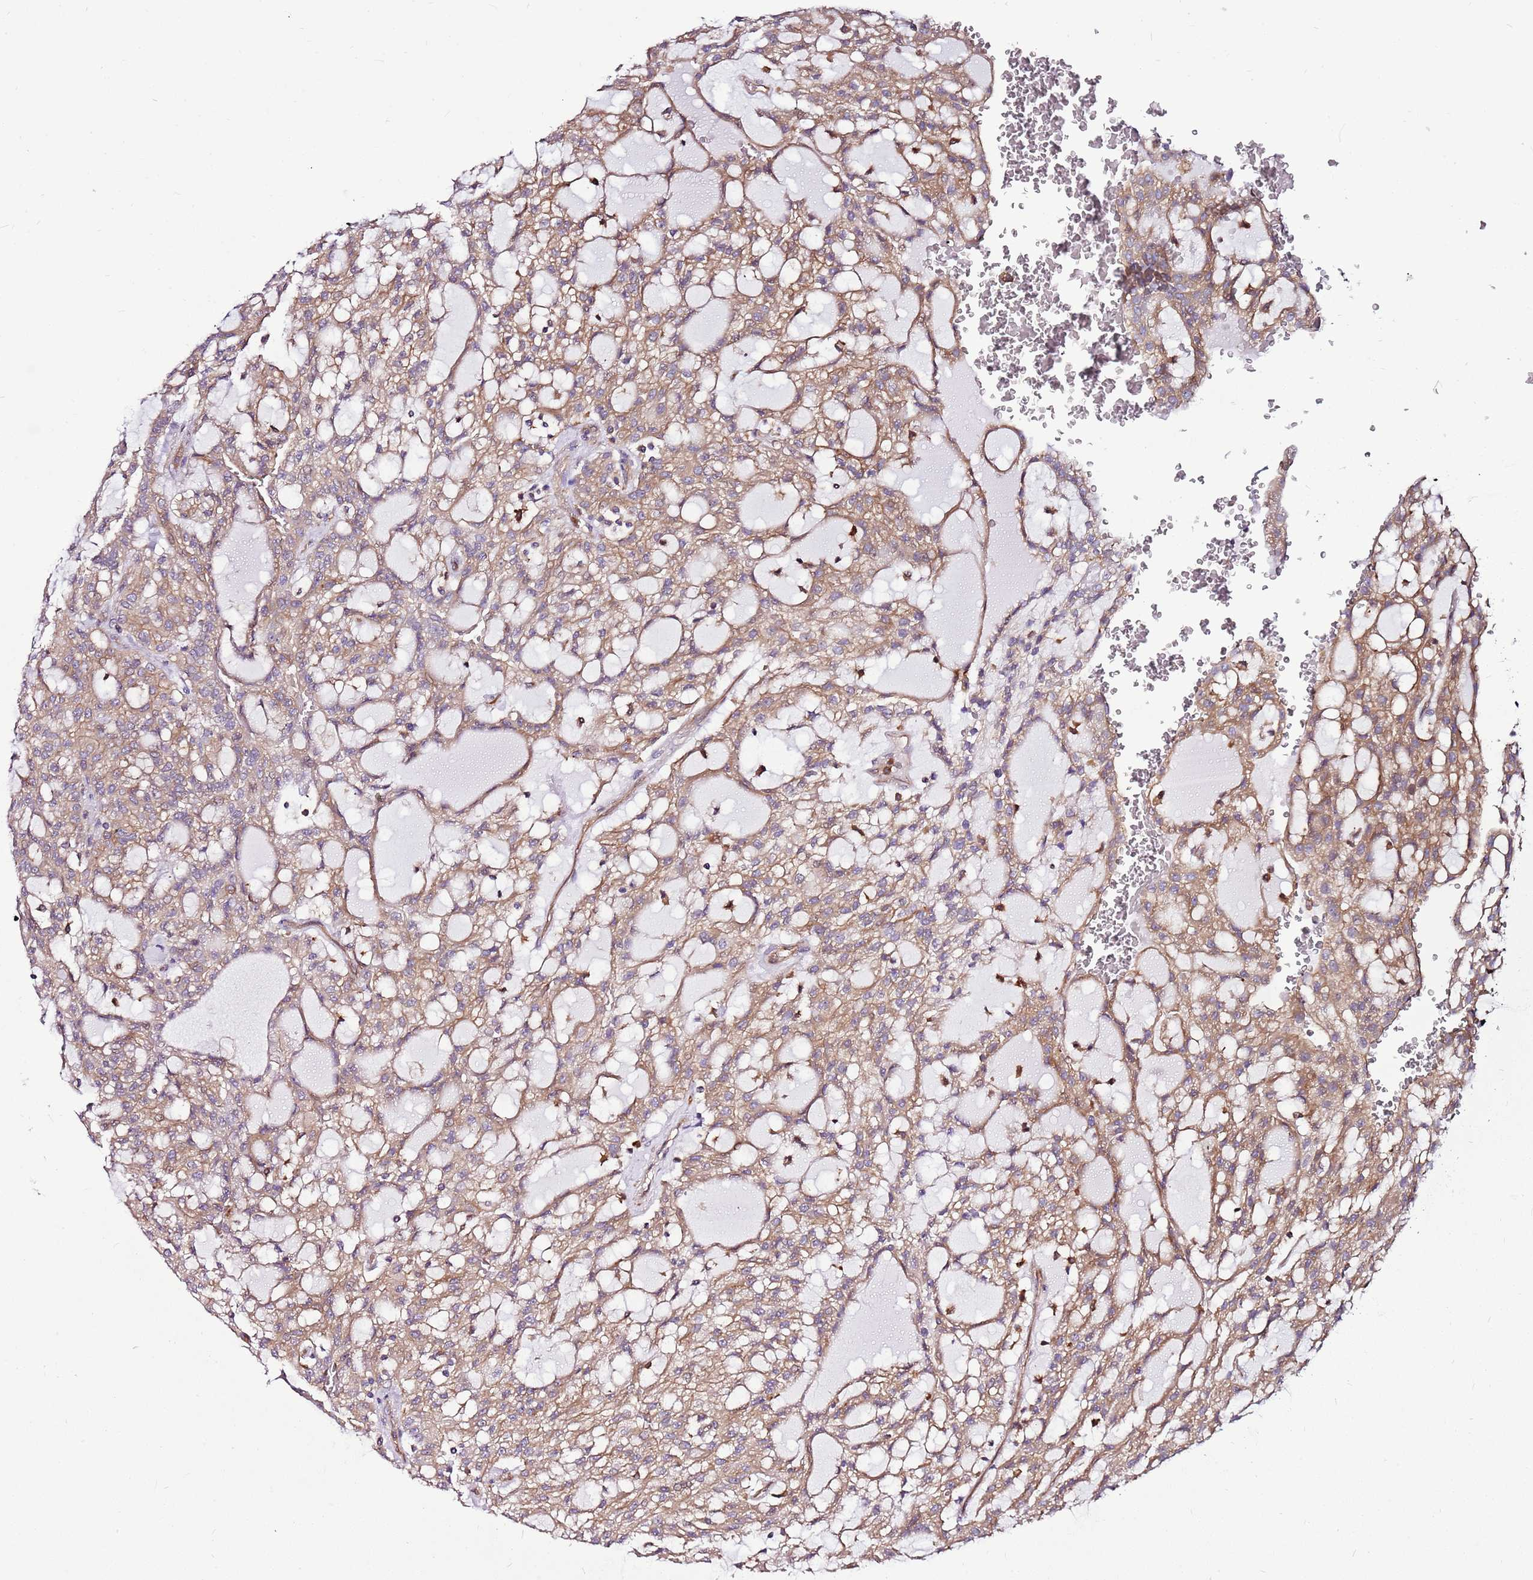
{"staining": {"intensity": "moderate", "quantity": ">75%", "location": "cytoplasmic/membranous"}, "tissue": "renal cancer", "cell_type": "Tumor cells", "image_type": "cancer", "snomed": [{"axis": "morphology", "description": "Adenocarcinoma, NOS"}, {"axis": "topography", "description": "Kidney"}], "caption": "IHC (DAB) staining of renal cancer (adenocarcinoma) displays moderate cytoplasmic/membranous protein staining in approximately >75% of tumor cells.", "gene": "ATXN2L", "patient": {"sex": "male", "age": 63}}